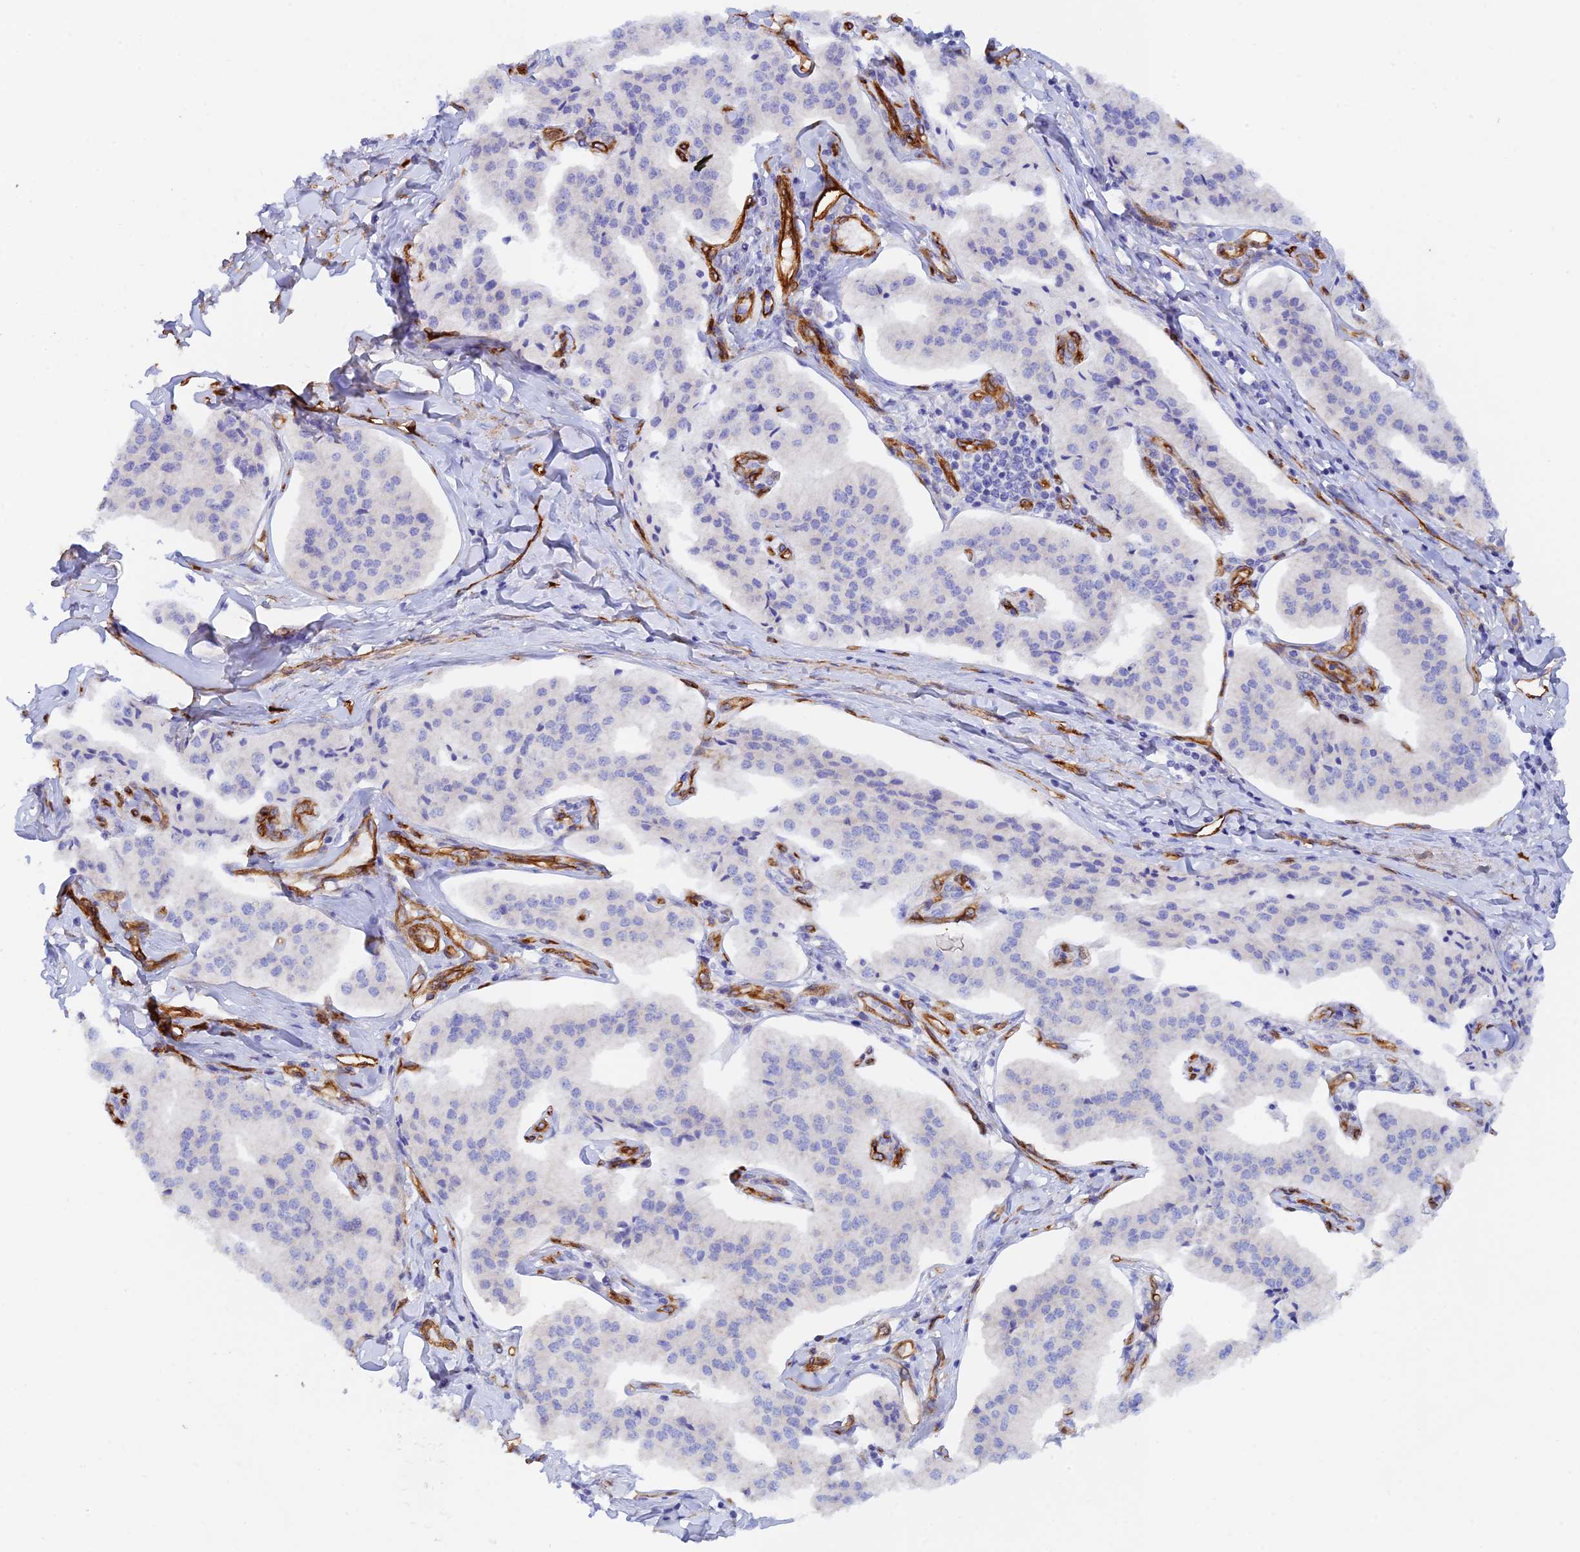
{"staining": {"intensity": "negative", "quantity": "none", "location": "none"}, "tissue": "pancreatic cancer", "cell_type": "Tumor cells", "image_type": "cancer", "snomed": [{"axis": "morphology", "description": "Adenocarcinoma, NOS"}, {"axis": "topography", "description": "Pancreas"}], "caption": "Micrograph shows no protein expression in tumor cells of pancreatic cancer (adenocarcinoma) tissue.", "gene": "MYO9A", "patient": {"sex": "female", "age": 50}}